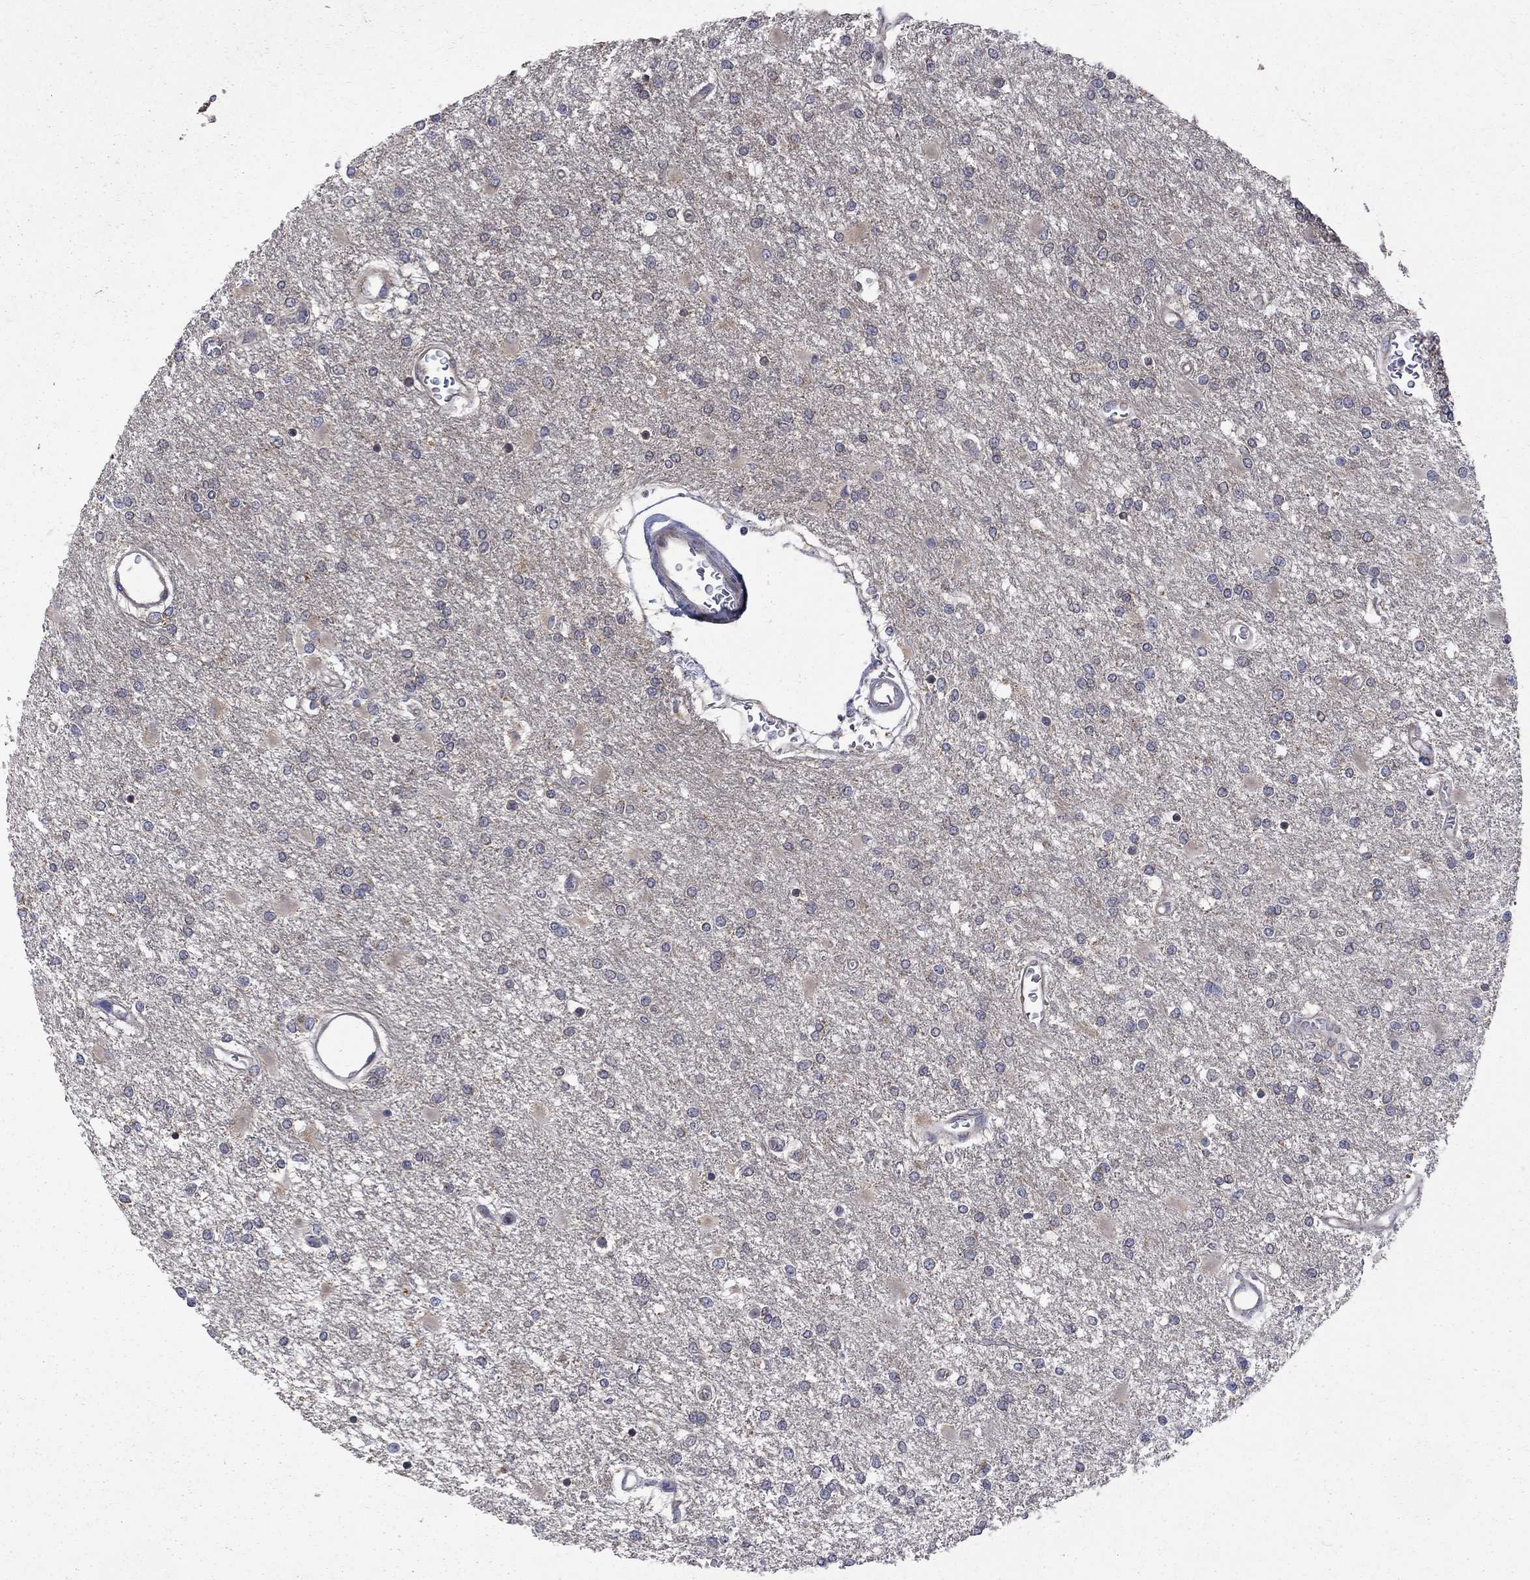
{"staining": {"intensity": "negative", "quantity": "none", "location": "none"}, "tissue": "glioma", "cell_type": "Tumor cells", "image_type": "cancer", "snomed": [{"axis": "morphology", "description": "Glioma, malignant, High grade"}, {"axis": "topography", "description": "Cerebral cortex"}], "caption": "Protein analysis of high-grade glioma (malignant) demonstrates no significant positivity in tumor cells. (DAB immunohistochemistry (IHC), high magnification).", "gene": "SH2B1", "patient": {"sex": "male", "age": 79}}